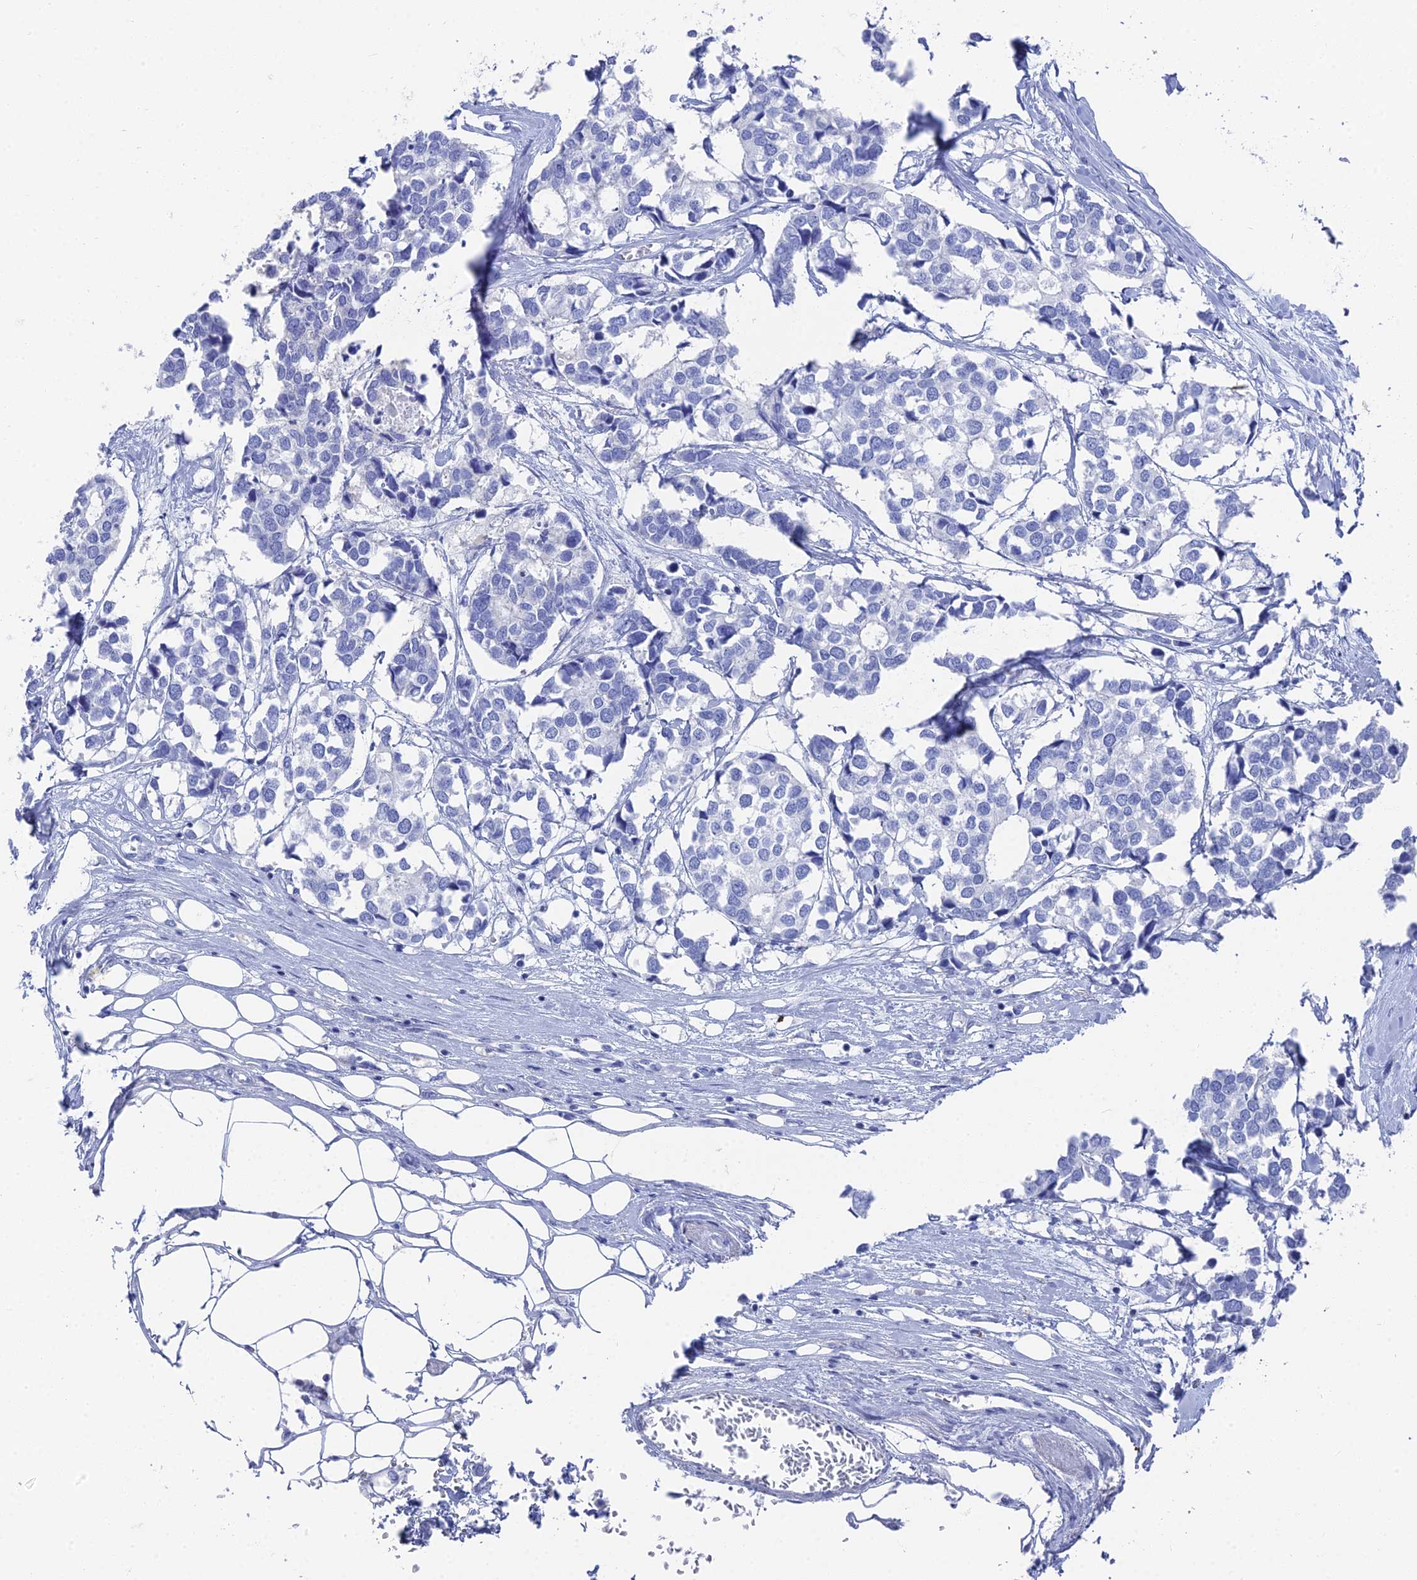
{"staining": {"intensity": "negative", "quantity": "none", "location": "none"}, "tissue": "breast cancer", "cell_type": "Tumor cells", "image_type": "cancer", "snomed": [{"axis": "morphology", "description": "Duct carcinoma"}, {"axis": "topography", "description": "Breast"}], "caption": "Tumor cells are negative for brown protein staining in breast cancer (infiltrating ductal carcinoma).", "gene": "ENPP3", "patient": {"sex": "female", "age": 83}}